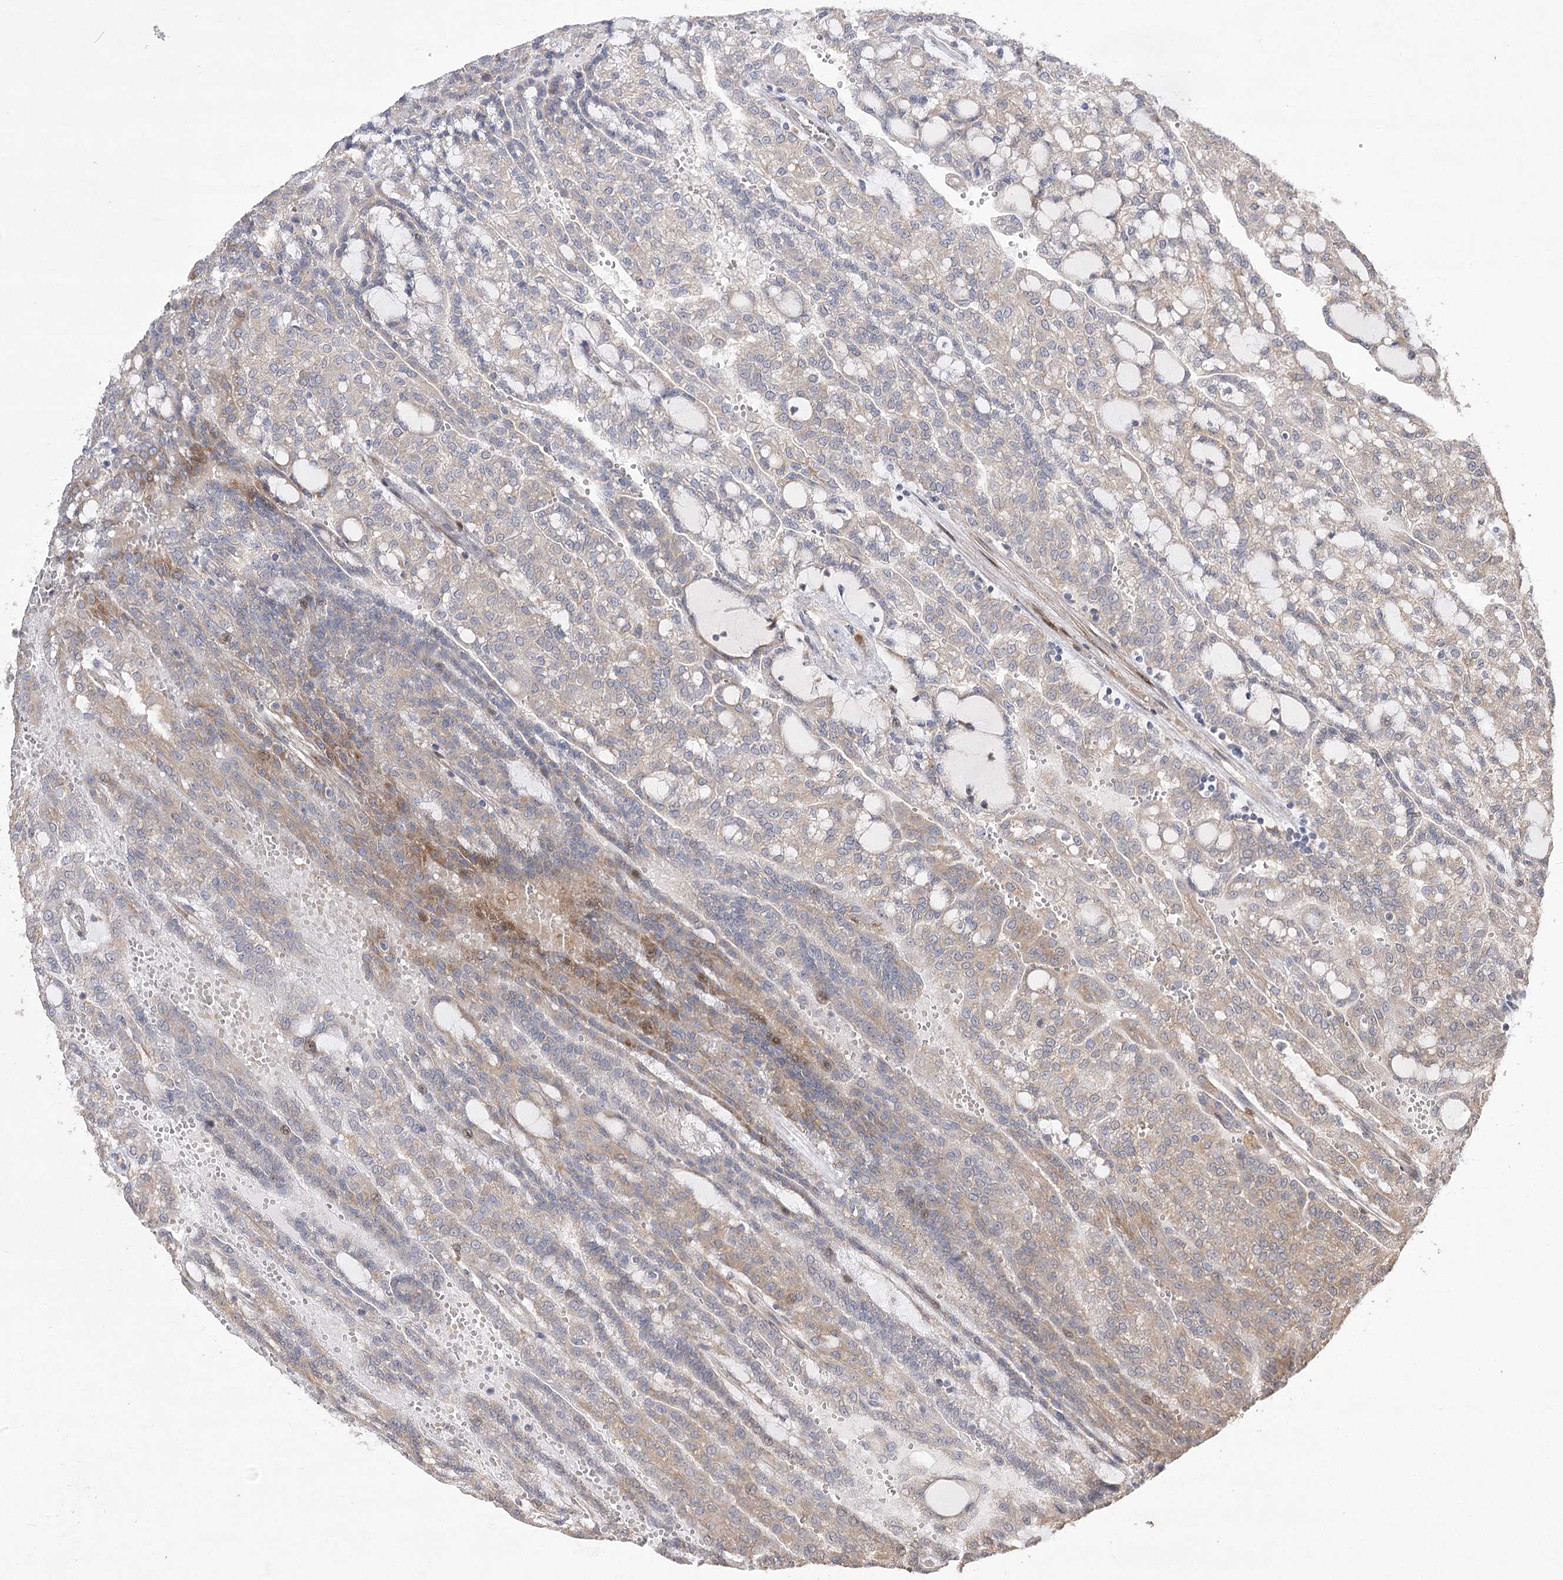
{"staining": {"intensity": "weak", "quantity": "25%-75%", "location": "cytoplasmic/membranous"}, "tissue": "renal cancer", "cell_type": "Tumor cells", "image_type": "cancer", "snomed": [{"axis": "morphology", "description": "Adenocarcinoma, NOS"}, {"axis": "topography", "description": "Kidney"}], "caption": "Immunohistochemistry micrograph of human renal cancer (adenocarcinoma) stained for a protein (brown), which exhibits low levels of weak cytoplasmic/membranous staining in approximately 25%-75% of tumor cells.", "gene": "OBSL1", "patient": {"sex": "male", "age": 63}}